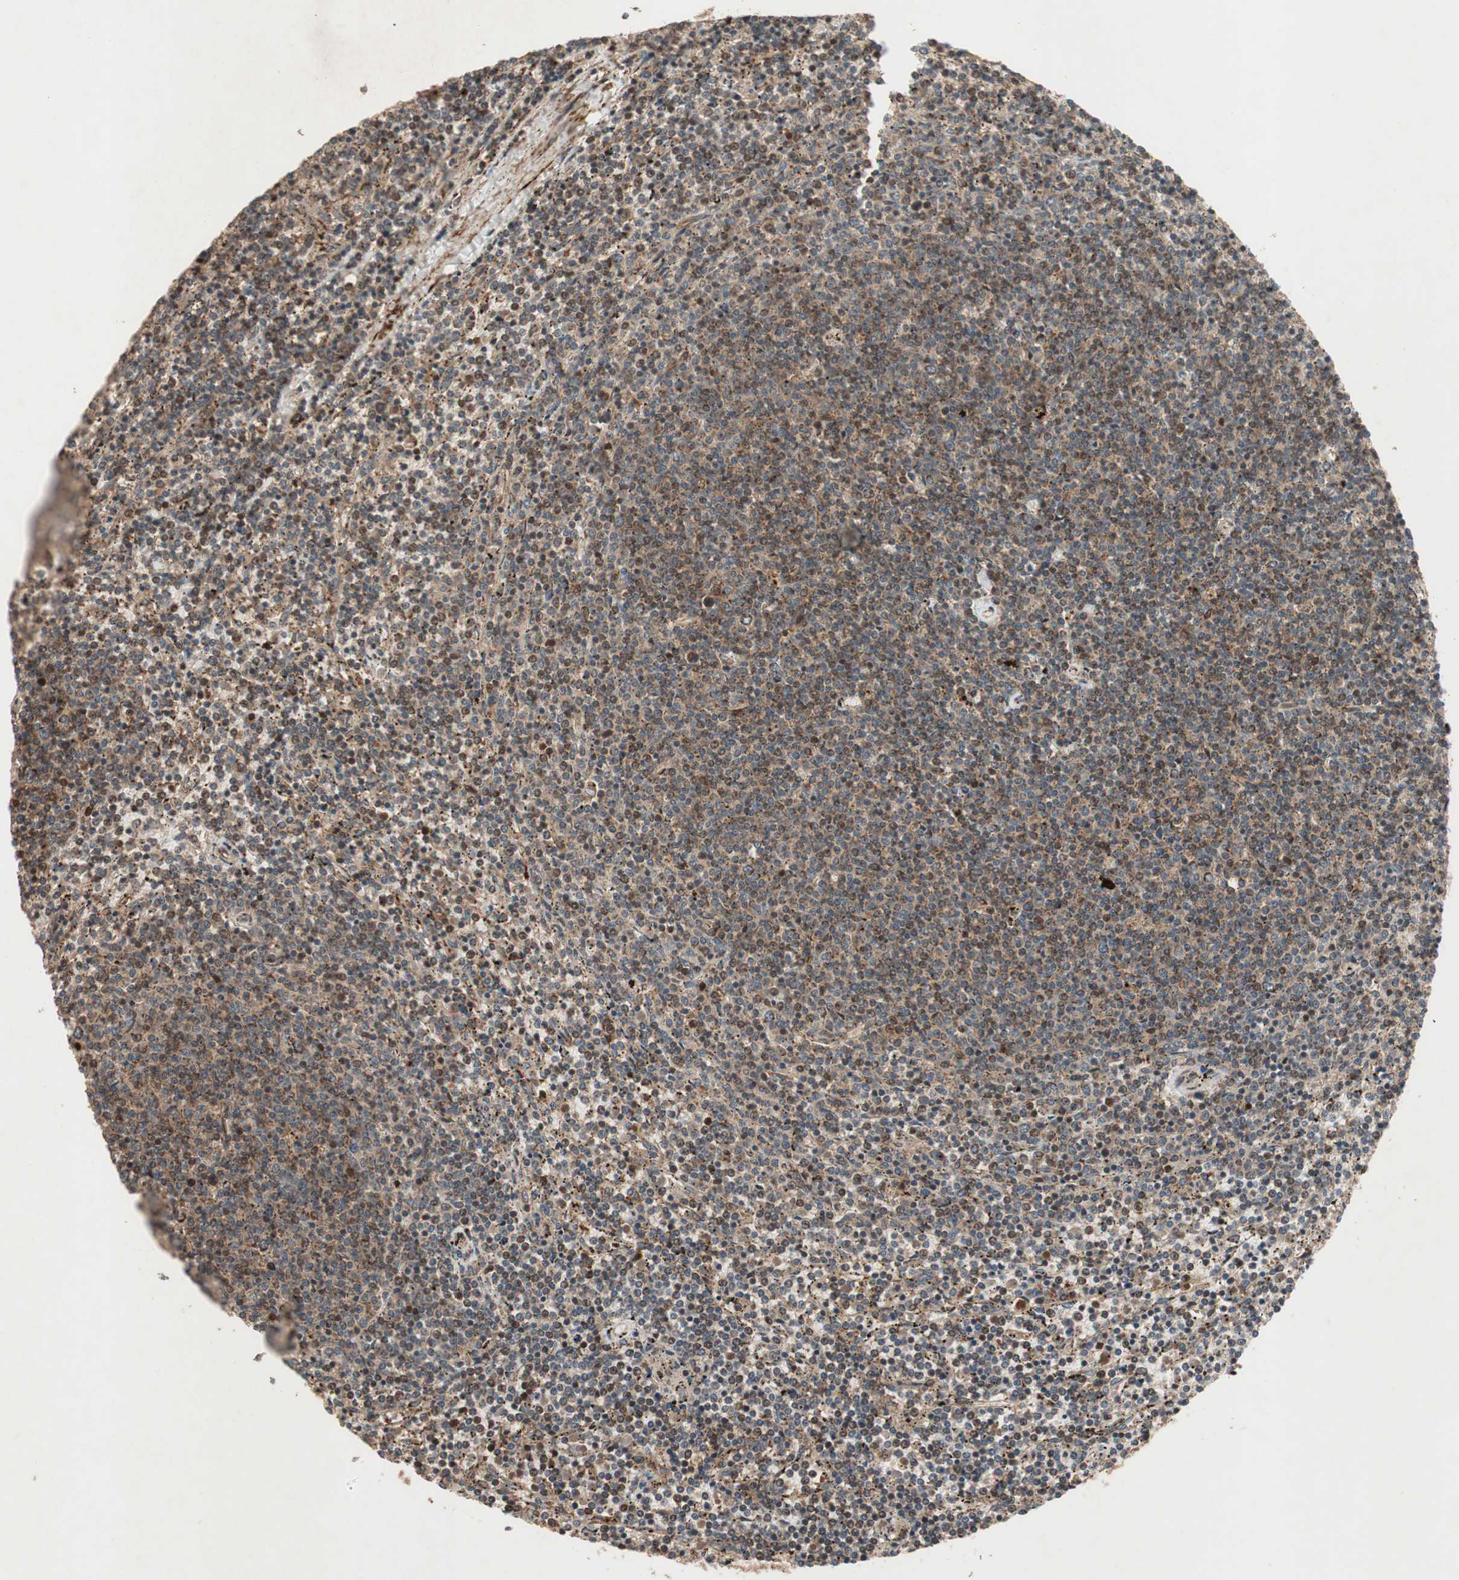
{"staining": {"intensity": "moderate", "quantity": "25%-75%", "location": "cytoplasmic/membranous"}, "tissue": "lymphoma", "cell_type": "Tumor cells", "image_type": "cancer", "snomed": [{"axis": "morphology", "description": "Malignant lymphoma, non-Hodgkin's type, Low grade"}, {"axis": "topography", "description": "Spleen"}], "caption": "Immunohistochemical staining of human low-grade malignant lymphoma, non-Hodgkin's type shows moderate cytoplasmic/membranous protein positivity in approximately 25%-75% of tumor cells.", "gene": "RAB1A", "patient": {"sex": "female", "age": 50}}